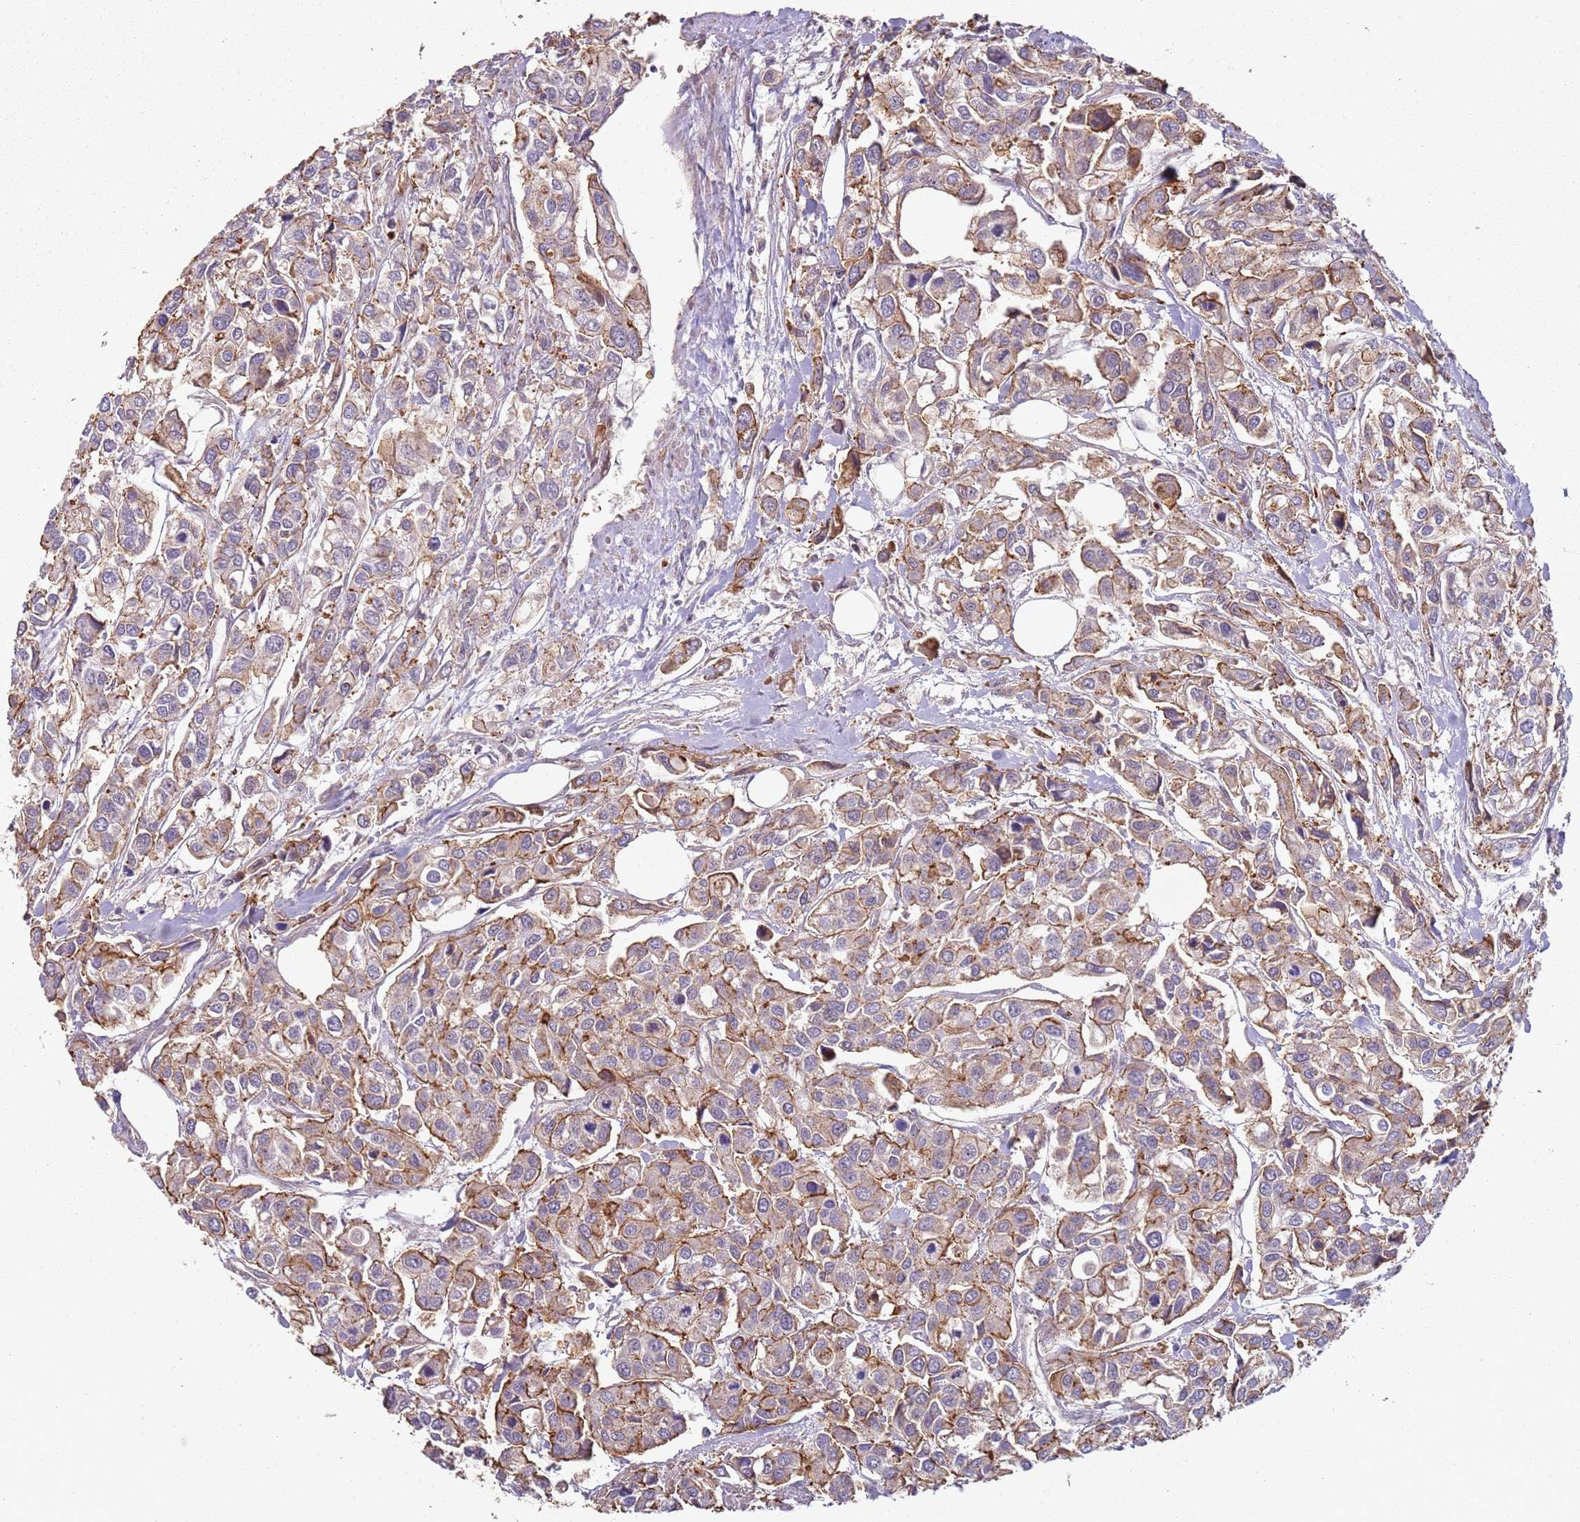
{"staining": {"intensity": "moderate", "quantity": ">75%", "location": "cytoplasmic/membranous"}, "tissue": "urothelial cancer", "cell_type": "Tumor cells", "image_type": "cancer", "snomed": [{"axis": "morphology", "description": "Urothelial carcinoma, High grade"}, {"axis": "topography", "description": "Urinary bladder"}], "caption": "Urothelial cancer was stained to show a protein in brown. There is medium levels of moderate cytoplasmic/membranous expression in approximately >75% of tumor cells.", "gene": "C2CD4B", "patient": {"sex": "male", "age": 67}}